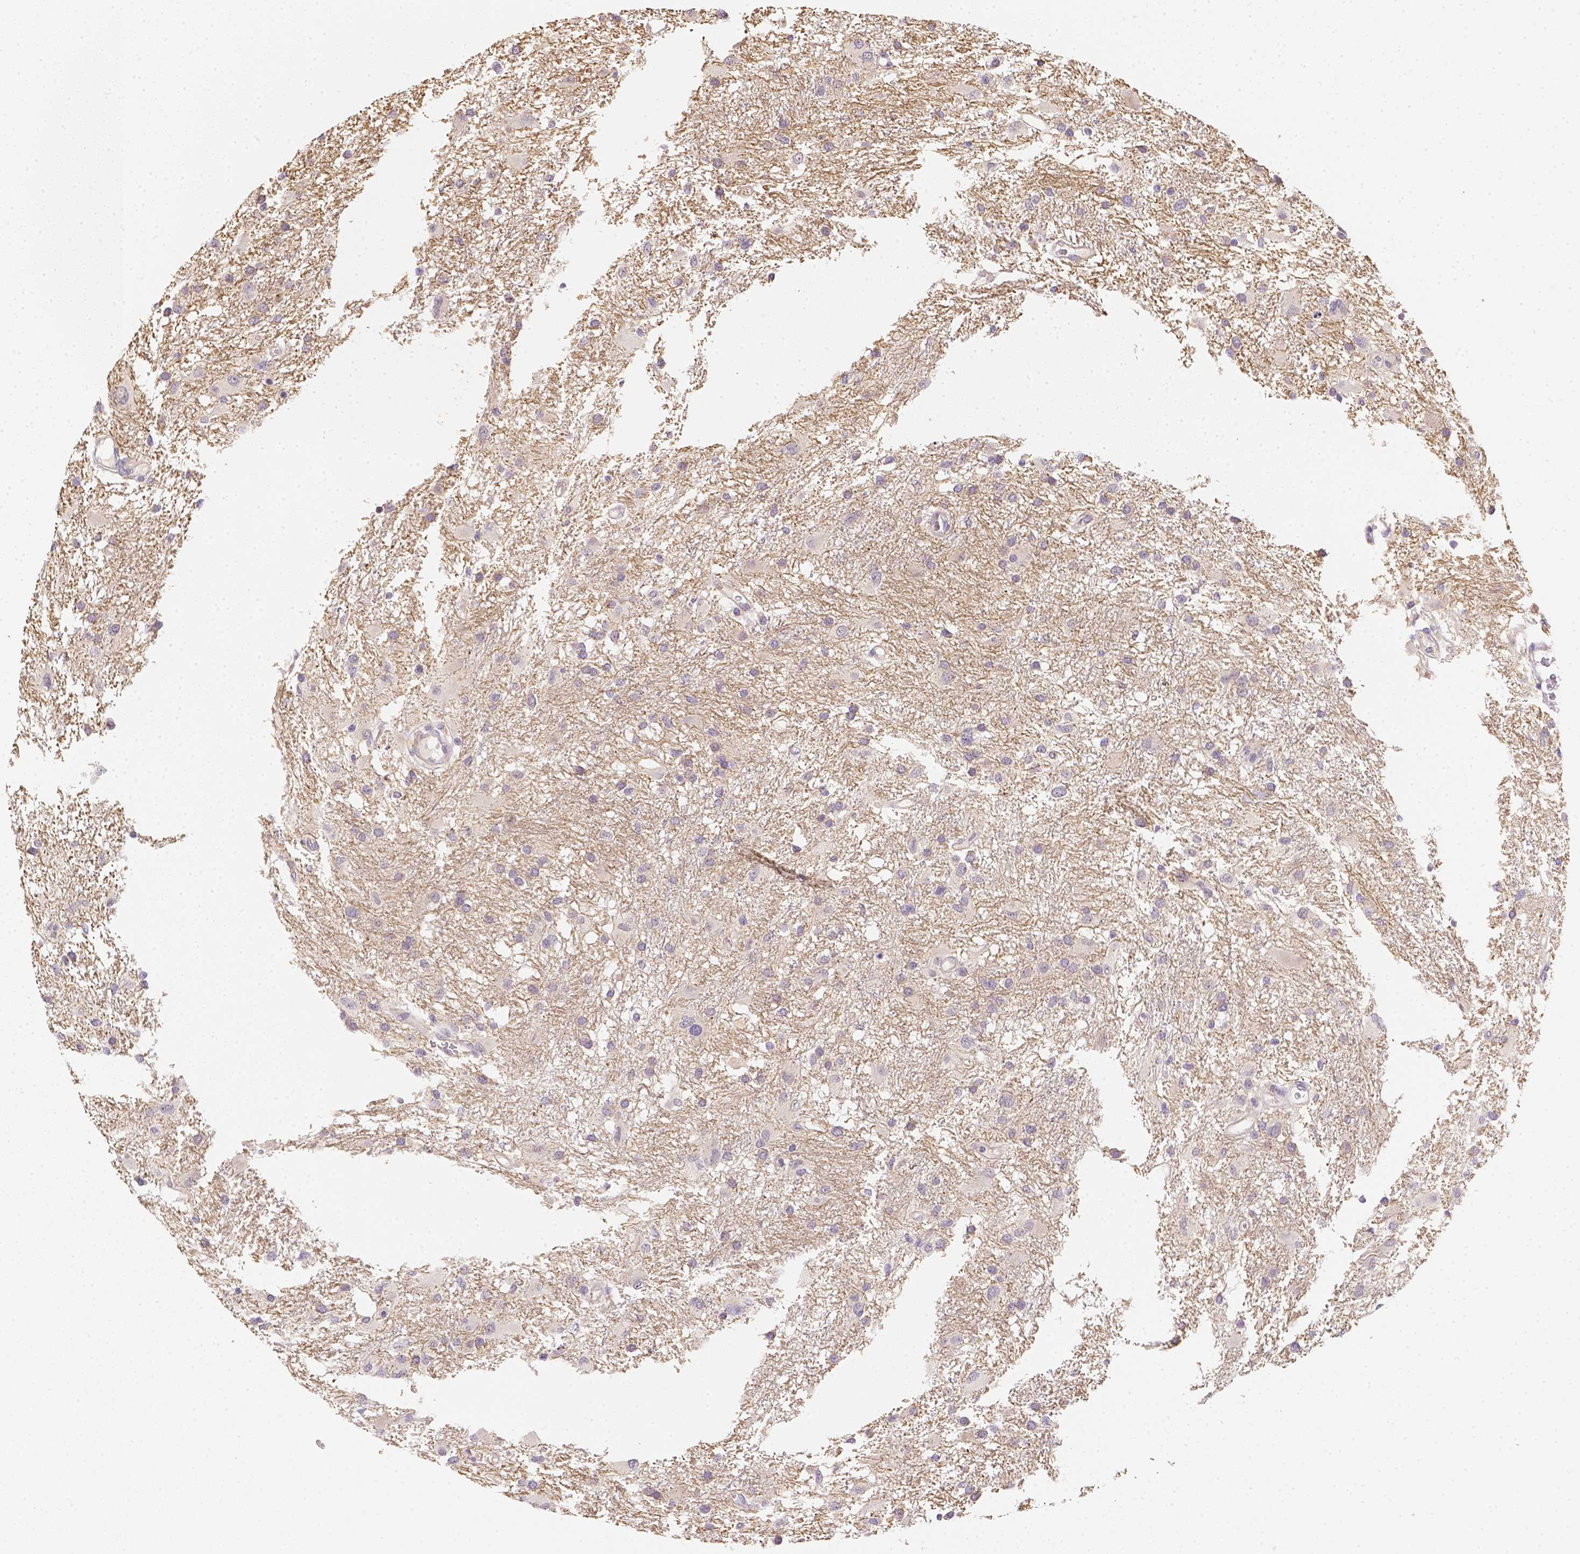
{"staining": {"intensity": "negative", "quantity": "none", "location": "none"}, "tissue": "glioma", "cell_type": "Tumor cells", "image_type": "cancer", "snomed": [{"axis": "morphology", "description": "Glioma, malignant, High grade"}, {"axis": "topography", "description": "Brain"}], "caption": "High power microscopy photomicrograph of an IHC histopathology image of glioma, revealing no significant expression in tumor cells. The staining is performed using DAB (3,3'-diaminobenzidine) brown chromogen with nuclei counter-stained in using hematoxylin.", "gene": "C10orf67", "patient": {"sex": "male", "age": 53}}